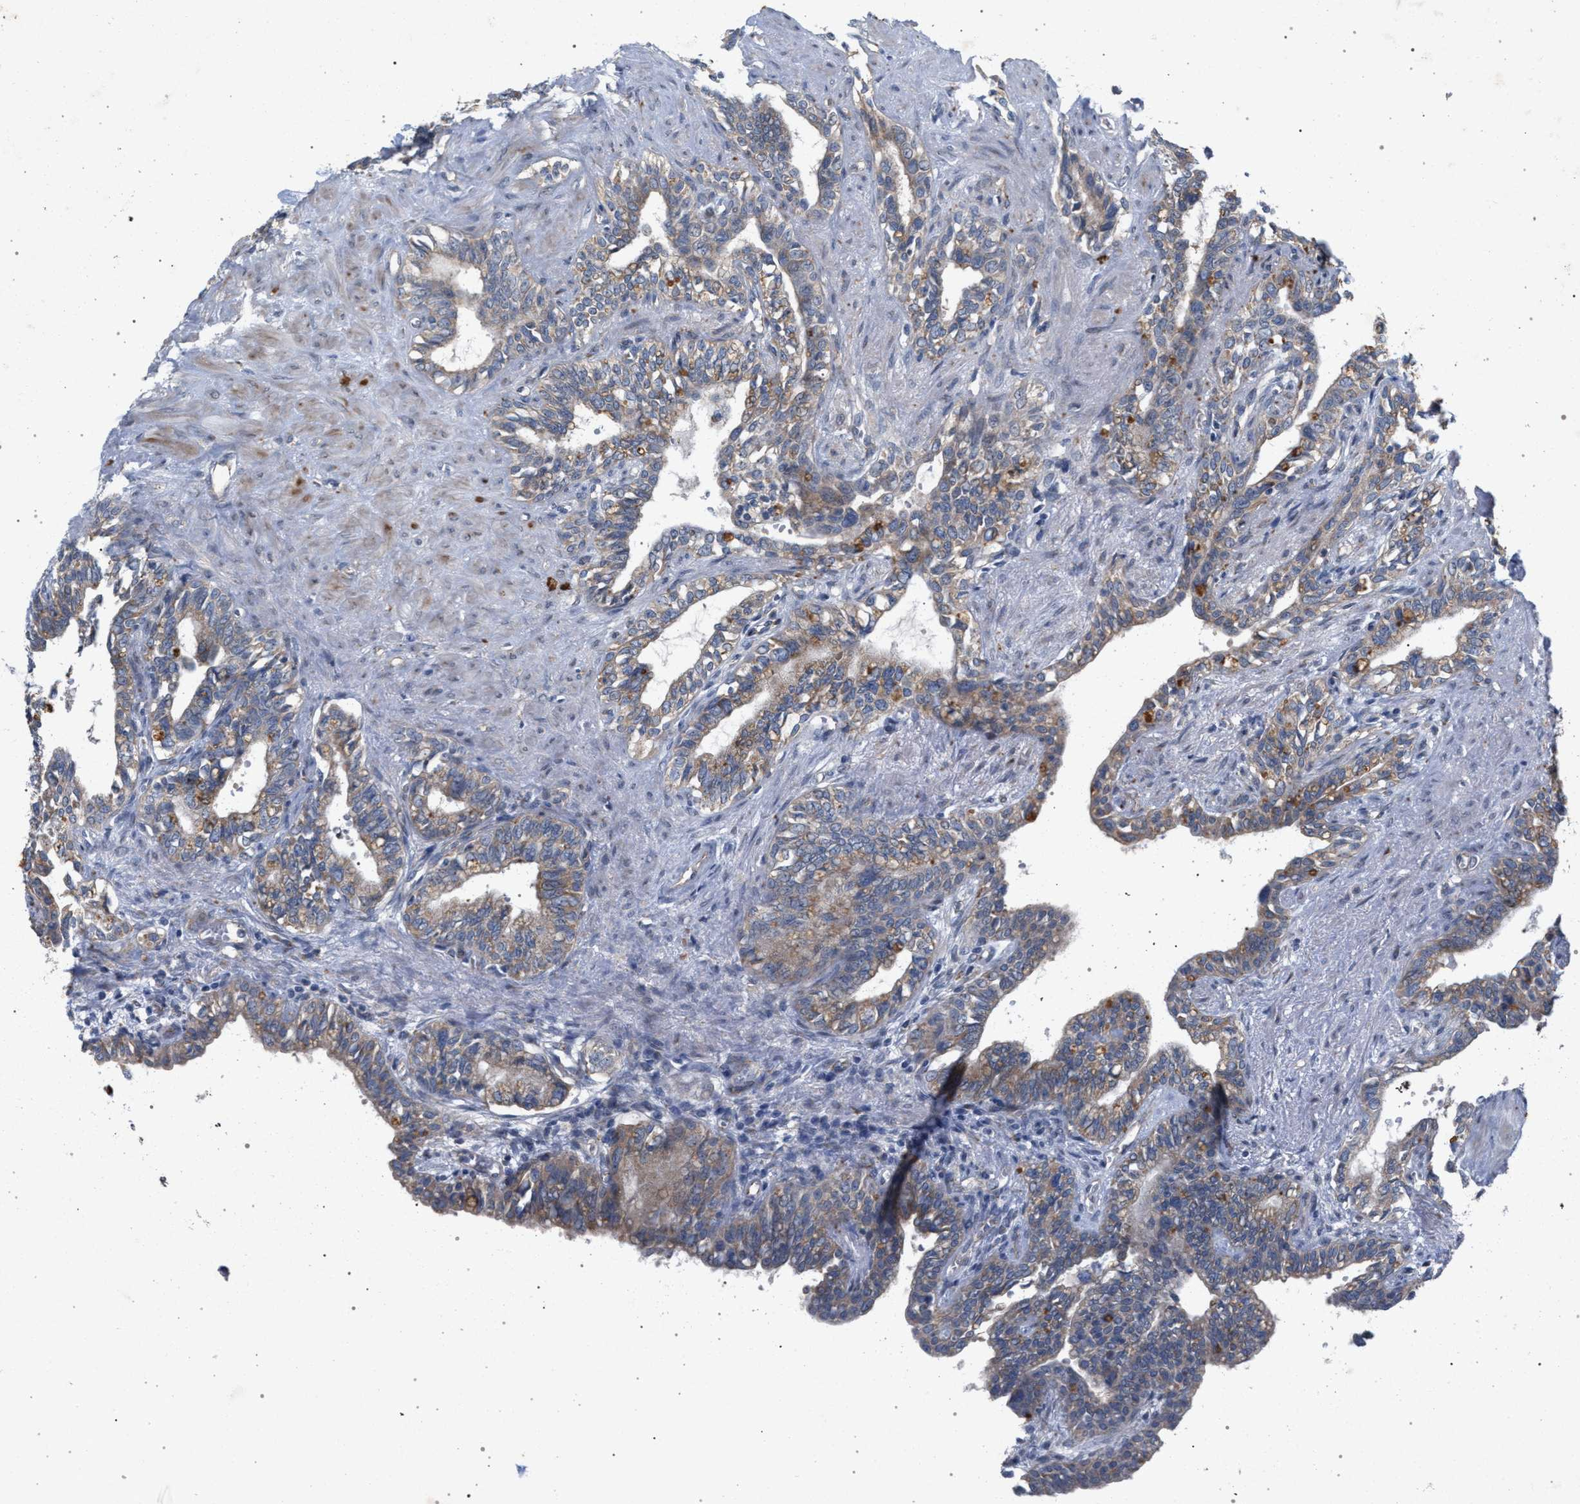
{"staining": {"intensity": "moderate", "quantity": ">75%", "location": "cytoplasmic/membranous"}, "tissue": "seminal vesicle", "cell_type": "Glandular cells", "image_type": "normal", "snomed": [{"axis": "morphology", "description": "Normal tissue, NOS"}, {"axis": "morphology", "description": "Adenocarcinoma, High grade"}, {"axis": "topography", "description": "Prostate"}, {"axis": "topography", "description": "Seminal veicle"}], "caption": "IHC staining of unremarkable seminal vesicle, which demonstrates medium levels of moderate cytoplasmic/membranous expression in approximately >75% of glandular cells indicating moderate cytoplasmic/membranous protein positivity. The staining was performed using DAB (3,3'-diaminobenzidine) (brown) for protein detection and nuclei were counterstained in hematoxylin (blue).", "gene": "MAMDC2", "patient": {"sex": "male", "age": 55}}